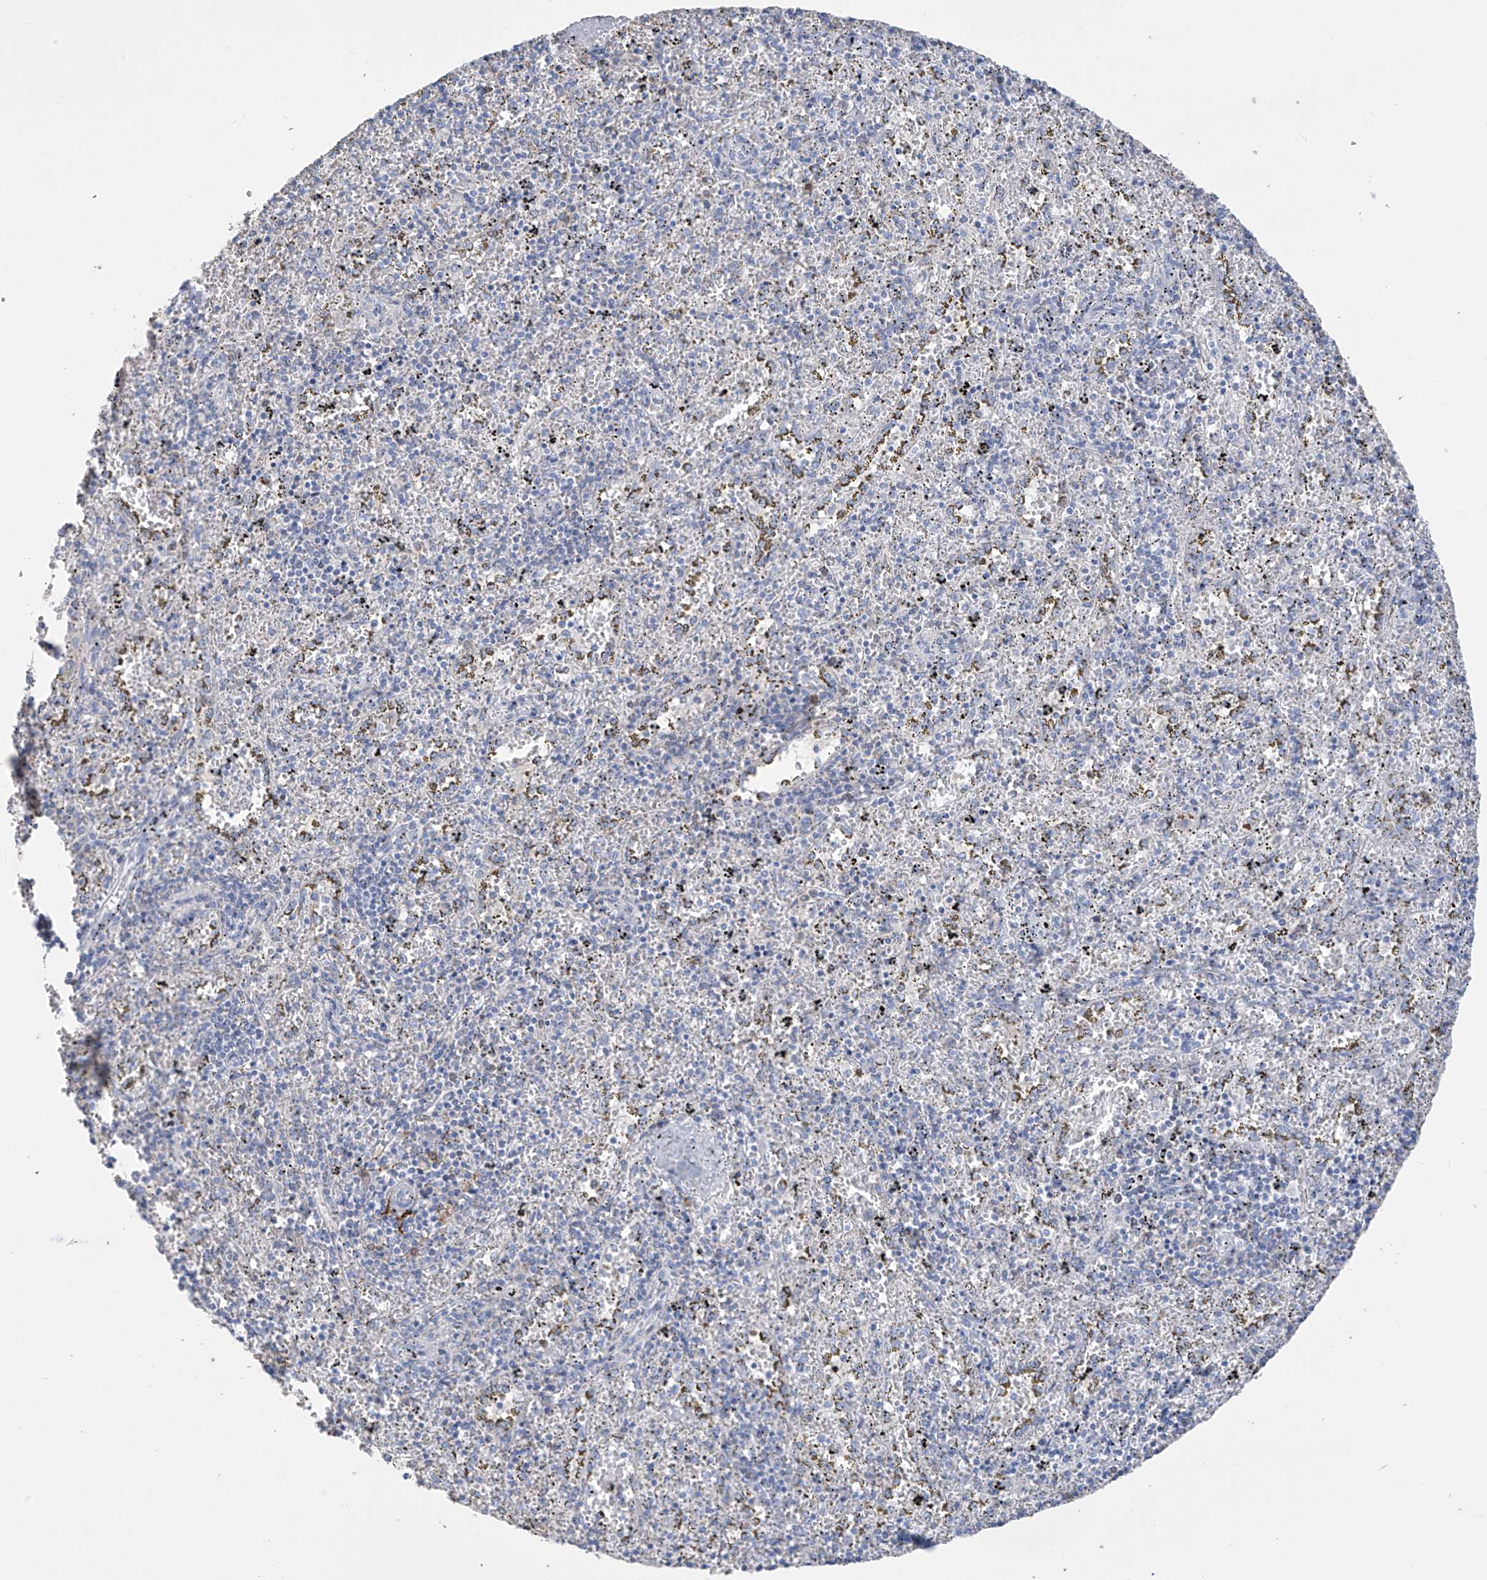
{"staining": {"intensity": "negative", "quantity": "none", "location": "none"}, "tissue": "spleen", "cell_type": "Cells in red pulp", "image_type": "normal", "snomed": [{"axis": "morphology", "description": "Normal tissue, NOS"}, {"axis": "topography", "description": "Spleen"}], "caption": "The micrograph displays no staining of cells in red pulp in normal spleen.", "gene": "TRMT2B", "patient": {"sex": "male", "age": 11}}